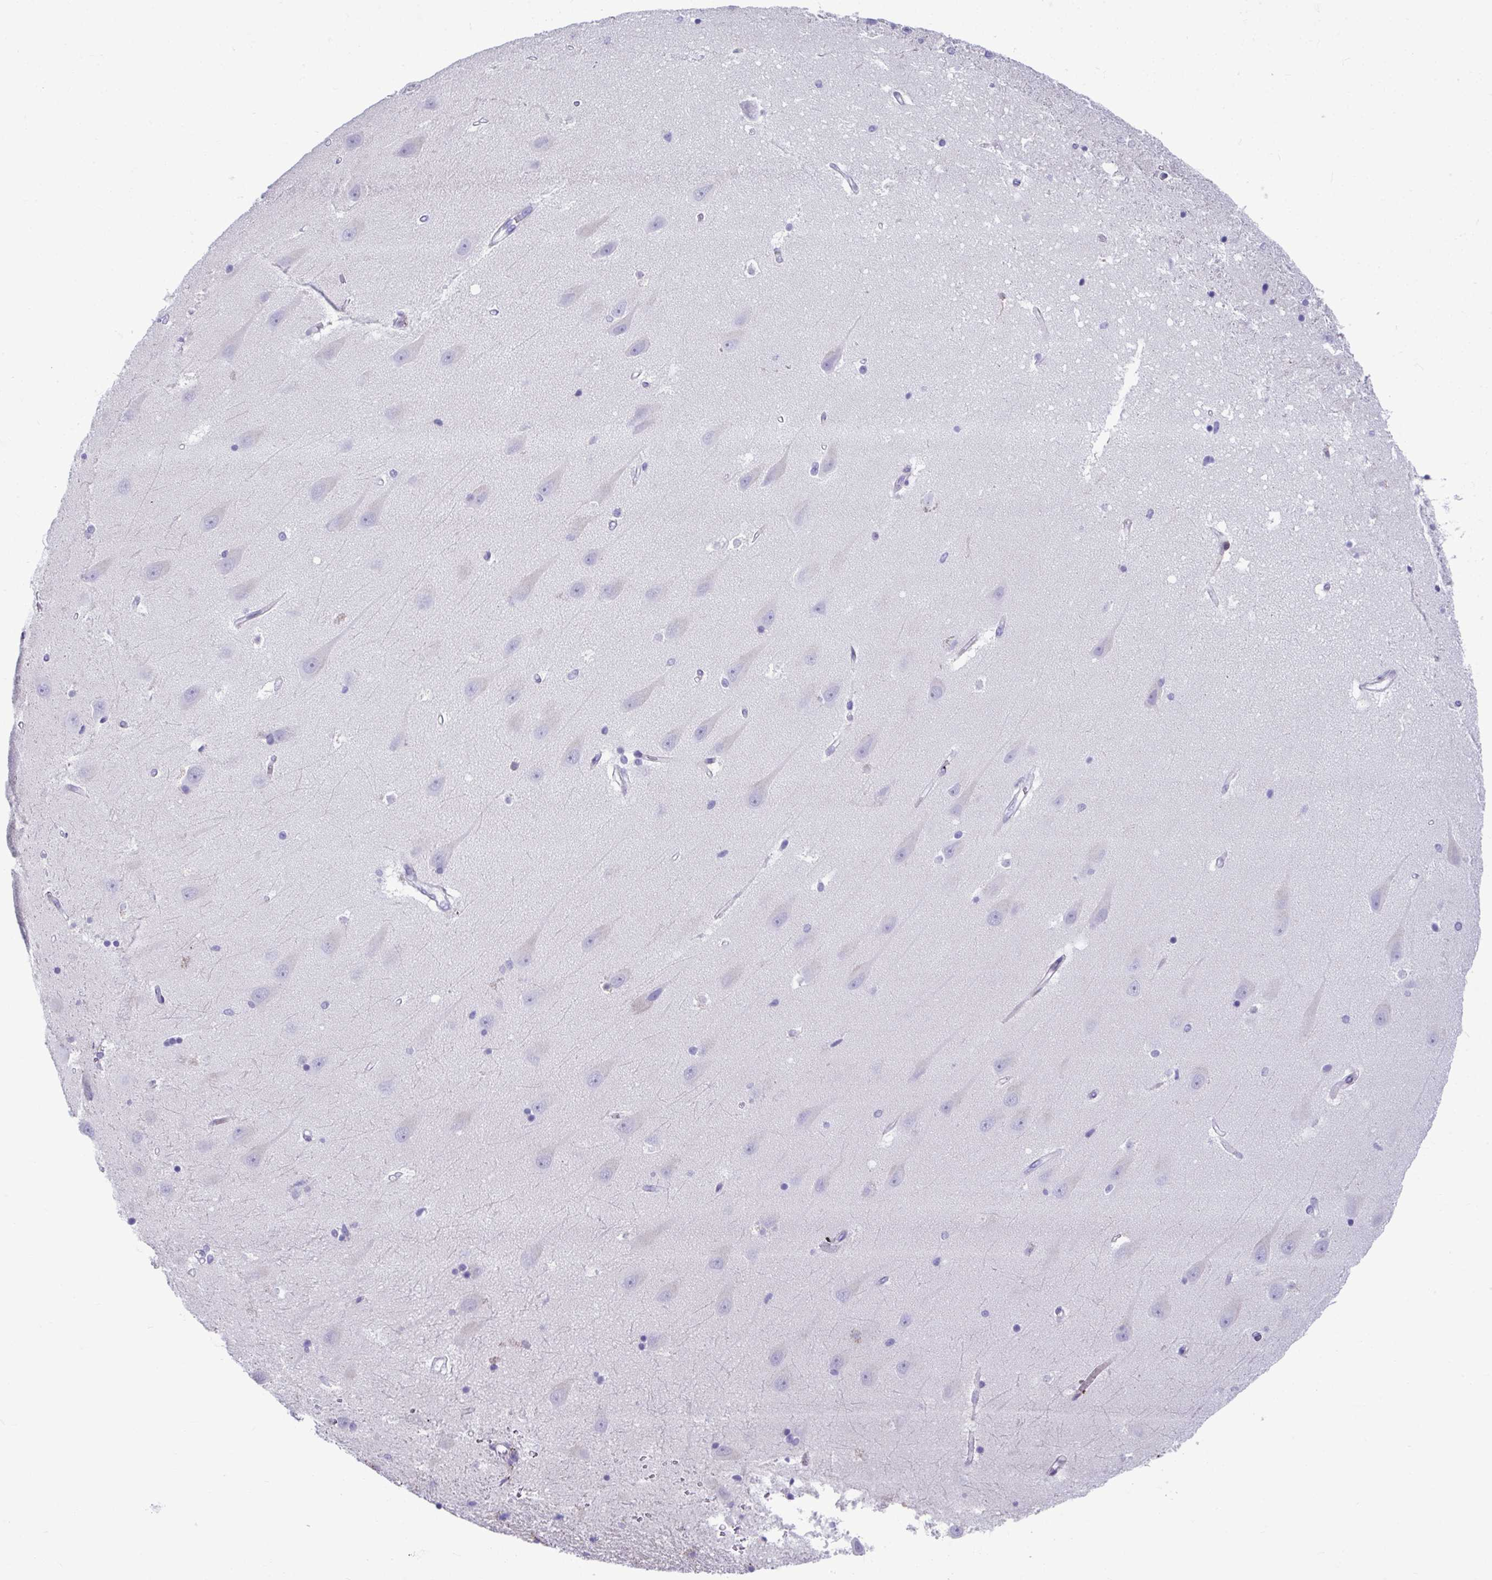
{"staining": {"intensity": "negative", "quantity": "none", "location": "none"}, "tissue": "hippocampus", "cell_type": "Glial cells", "image_type": "normal", "snomed": [{"axis": "morphology", "description": "Normal tissue, NOS"}, {"axis": "topography", "description": "Hippocampus"}], "caption": "Histopathology image shows no significant protein positivity in glial cells of unremarkable hippocampus. The staining was performed using DAB to visualize the protein expression in brown, while the nuclei were stained in blue with hematoxylin (Magnification: 20x).", "gene": "ISL1", "patient": {"sex": "male", "age": 63}}